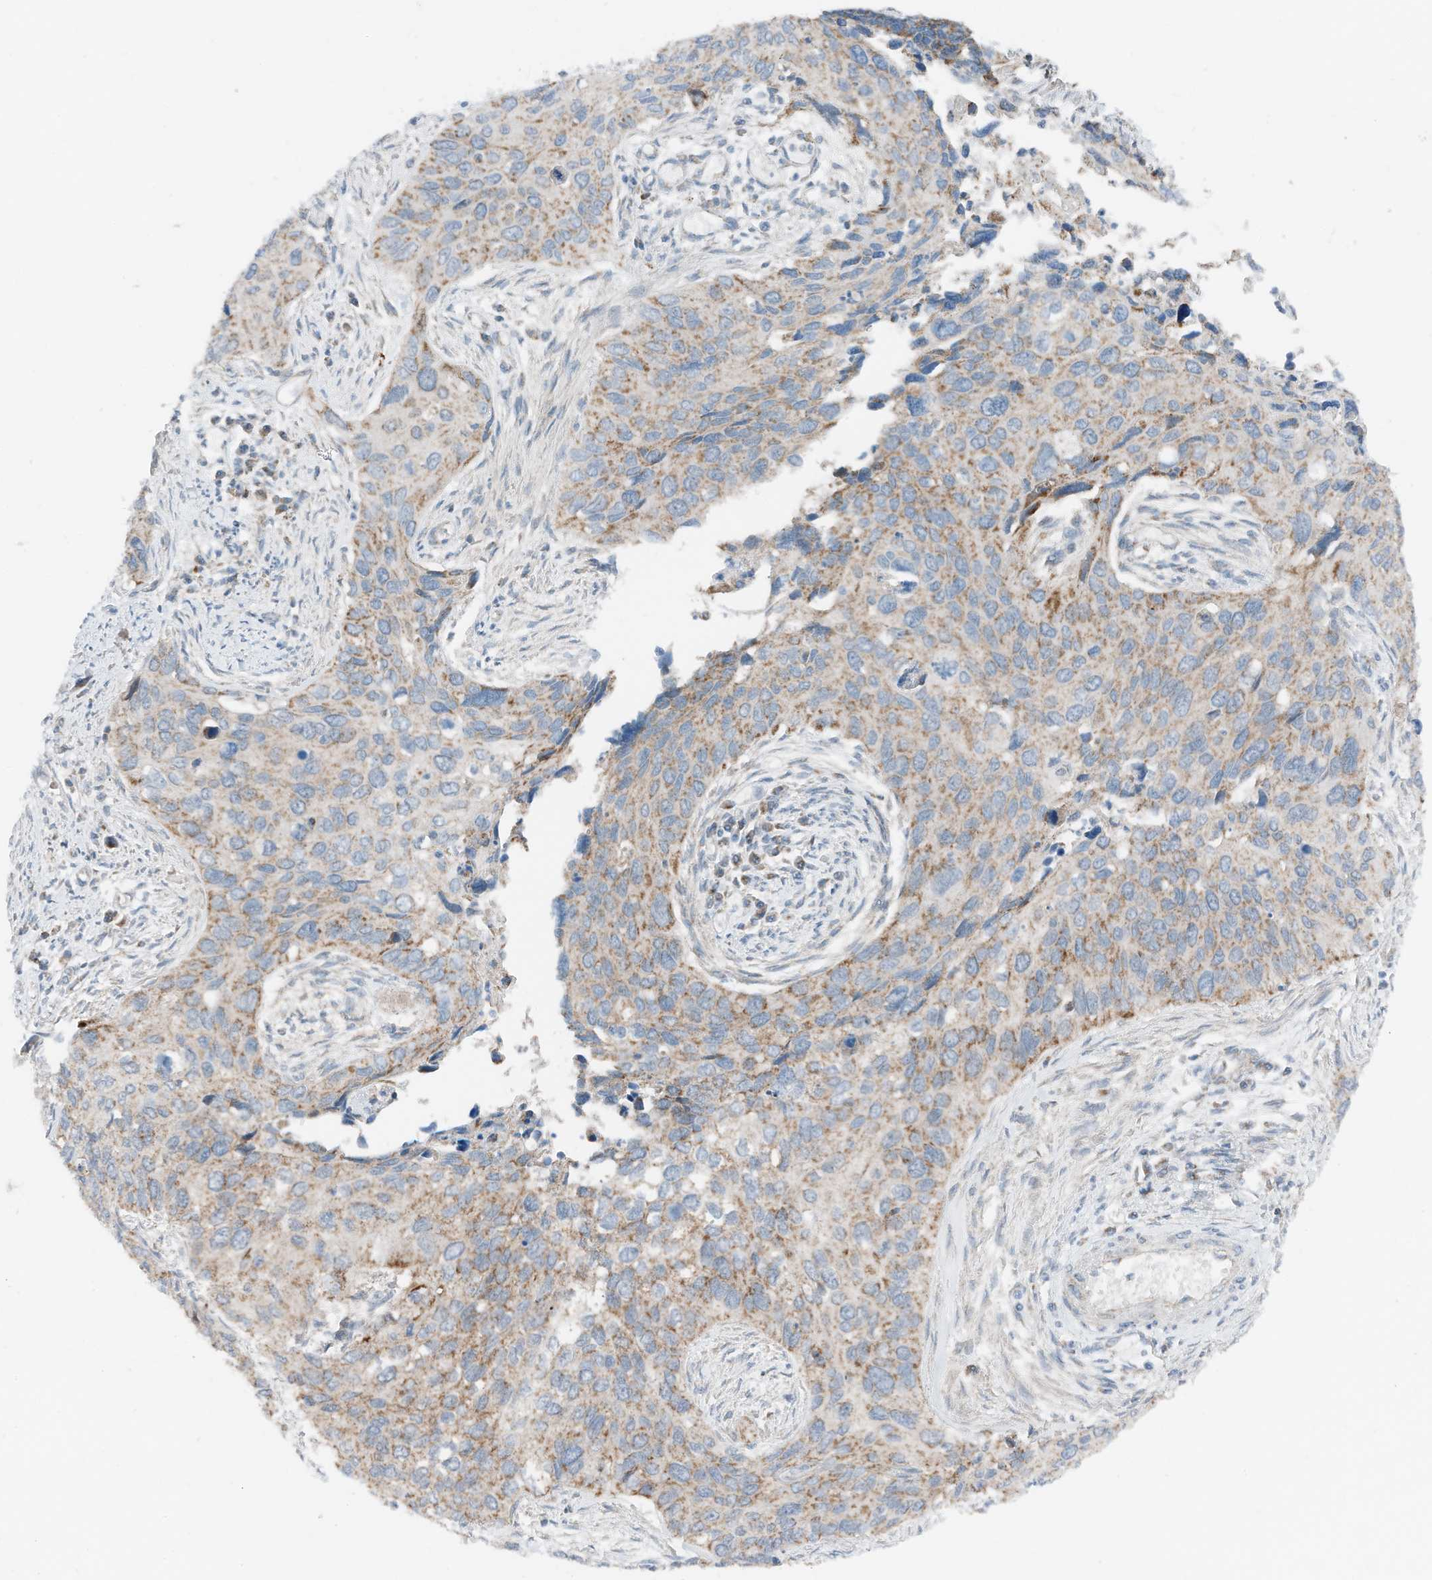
{"staining": {"intensity": "moderate", "quantity": "25%-75%", "location": "cytoplasmic/membranous"}, "tissue": "cervical cancer", "cell_type": "Tumor cells", "image_type": "cancer", "snomed": [{"axis": "morphology", "description": "Squamous cell carcinoma, NOS"}, {"axis": "topography", "description": "Cervix"}], "caption": "Protein expression analysis of human squamous cell carcinoma (cervical) reveals moderate cytoplasmic/membranous staining in approximately 25%-75% of tumor cells.", "gene": "RMND1", "patient": {"sex": "female", "age": 55}}